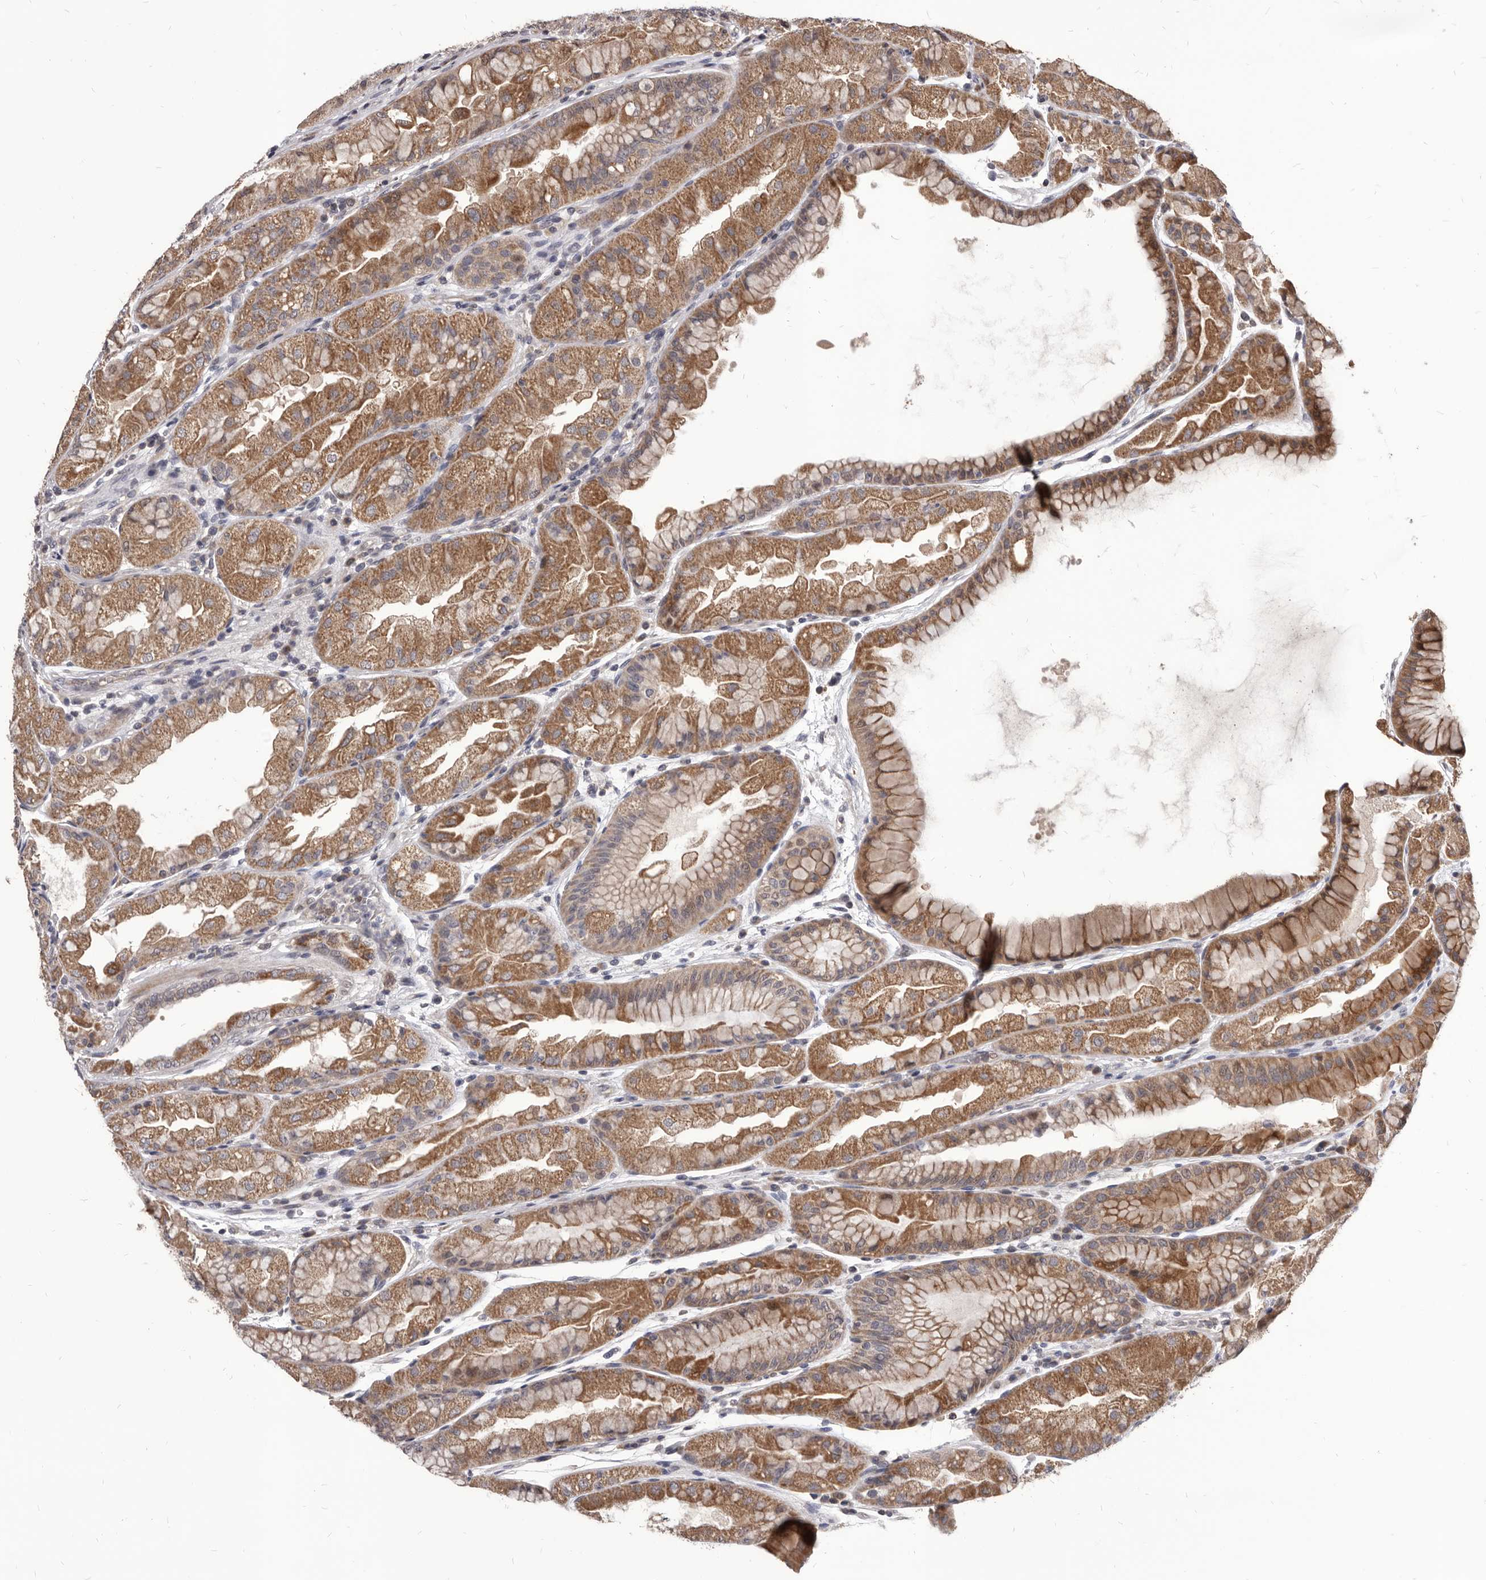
{"staining": {"intensity": "moderate", "quantity": ">75%", "location": "cytoplasmic/membranous,nuclear"}, "tissue": "stomach", "cell_type": "Glandular cells", "image_type": "normal", "snomed": [{"axis": "morphology", "description": "Normal tissue, NOS"}, {"axis": "topography", "description": "Stomach, upper"}], "caption": "Protein expression analysis of benign stomach demonstrates moderate cytoplasmic/membranous,nuclear positivity in approximately >75% of glandular cells.", "gene": "MAP3K14", "patient": {"sex": "male", "age": 47}}